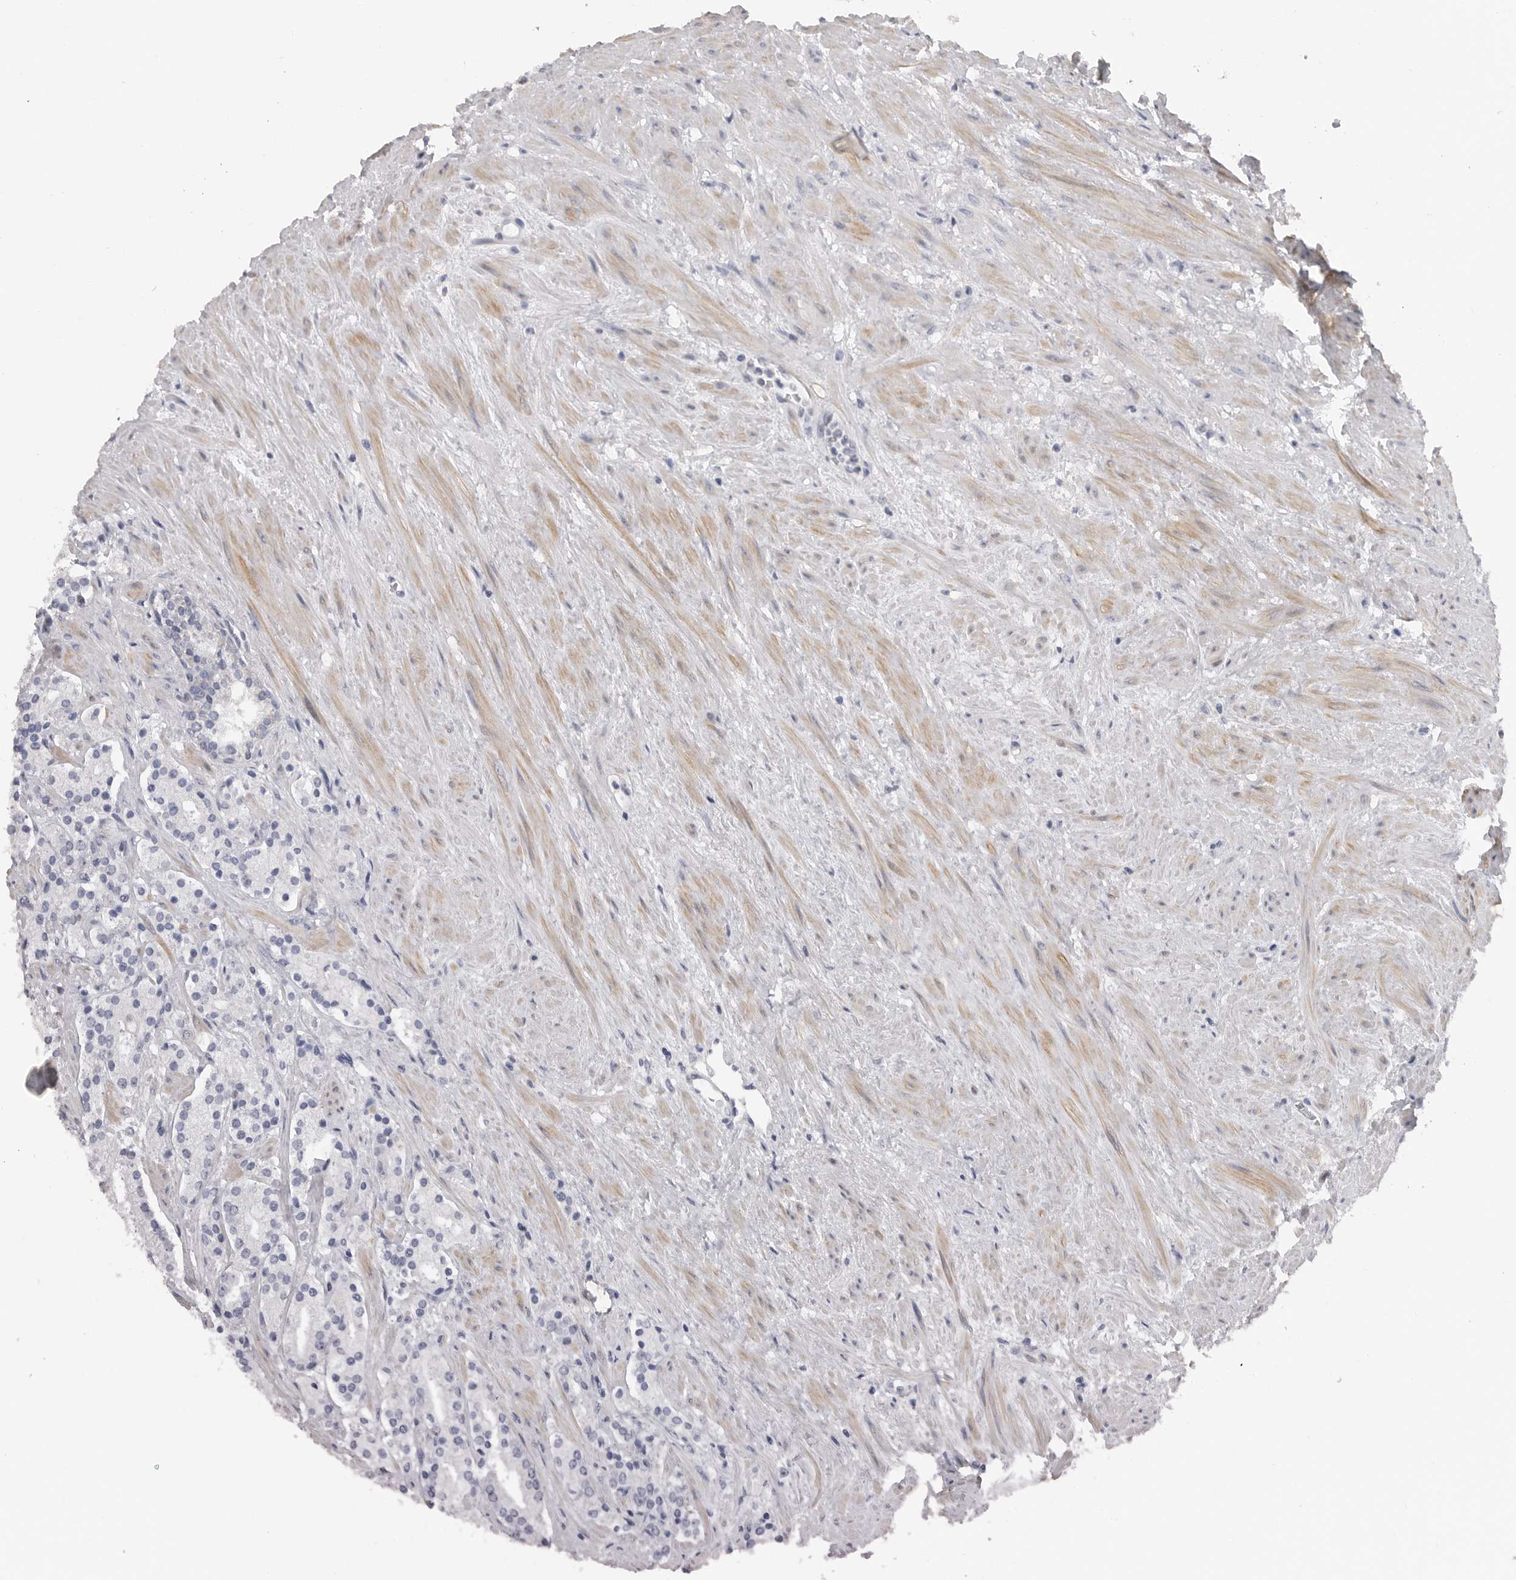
{"staining": {"intensity": "negative", "quantity": "none", "location": "none"}, "tissue": "prostate cancer", "cell_type": "Tumor cells", "image_type": "cancer", "snomed": [{"axis": "morphology", "description": "Adenocarcinoma, High grade"}, {"axis": "topography", "description": "Prostate"}], "caption": "The photomicrograph shows no significant staining in tumor cells of prostate high-grade adenocarcinoma.", "gene": "PLEKHF1", "patient": {"sex": "male", "age": 71}}